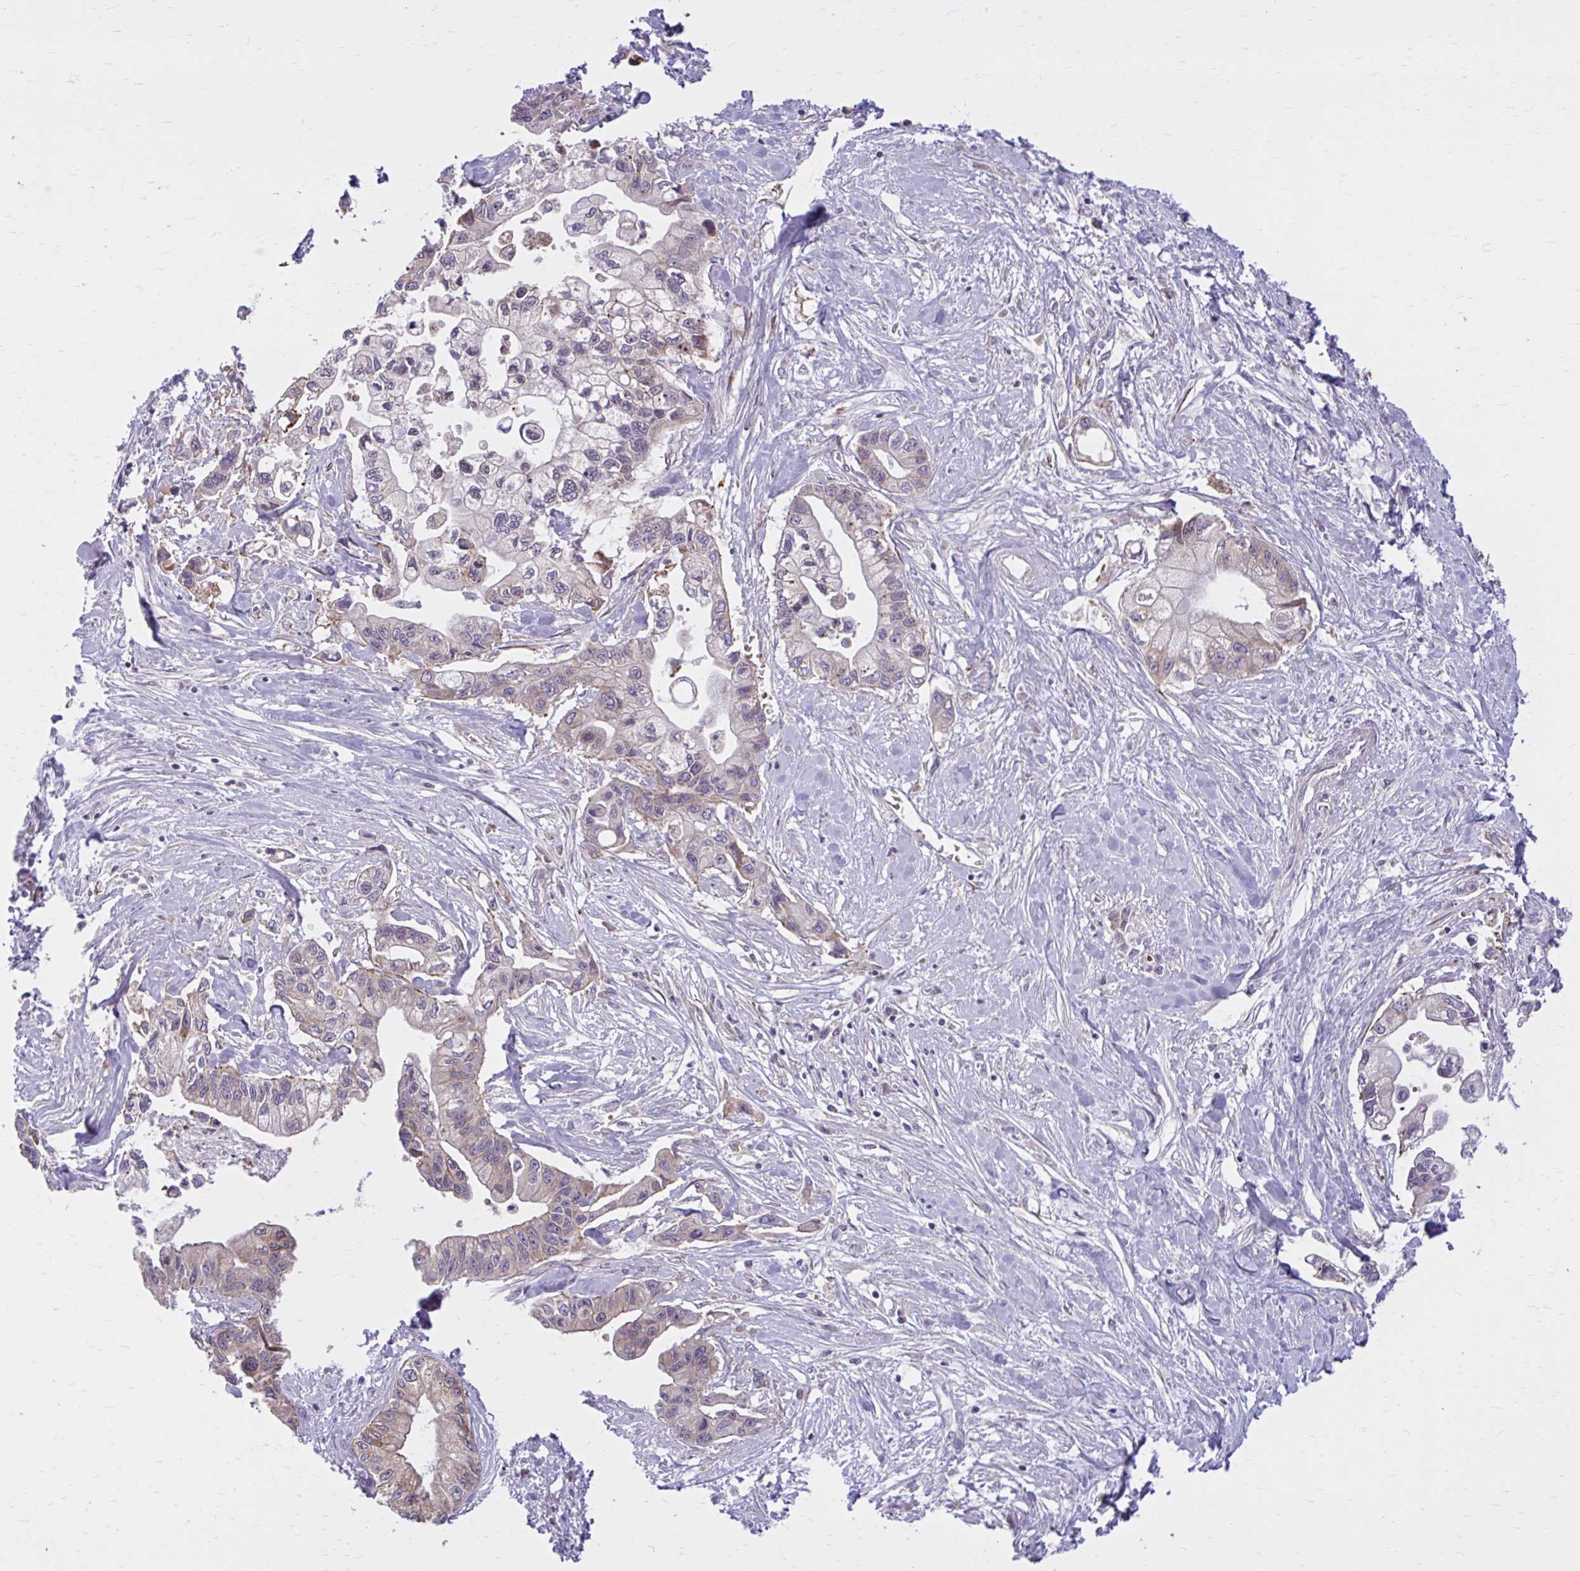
{"staining": {"intensity": "weak", "quantity": "<25%", "location": "cytoplasmic/membranous"}, "tissue": "pancreatic cancer", "cell_type": "Tumor cells", "image_type": "cancer", "snomed": [{"axis": "morphology", "description": "Adenocarcinoma, NOS"}, {"axis": "topography", "description": "Pancreas"}], "caption": "An immunohistochemistry micrograph of pancreatic adenocarcinoma is shown. There is no staining in tumor cells of pancreatic adenocarcinoma. The staining is performed using DAB (3,3'-diaminobenzidine) brown chromogen with nuclei counter-stained in using hematoxylin.", "gene": "SNF8", "patient": {"sex": "male", "age": 61}}